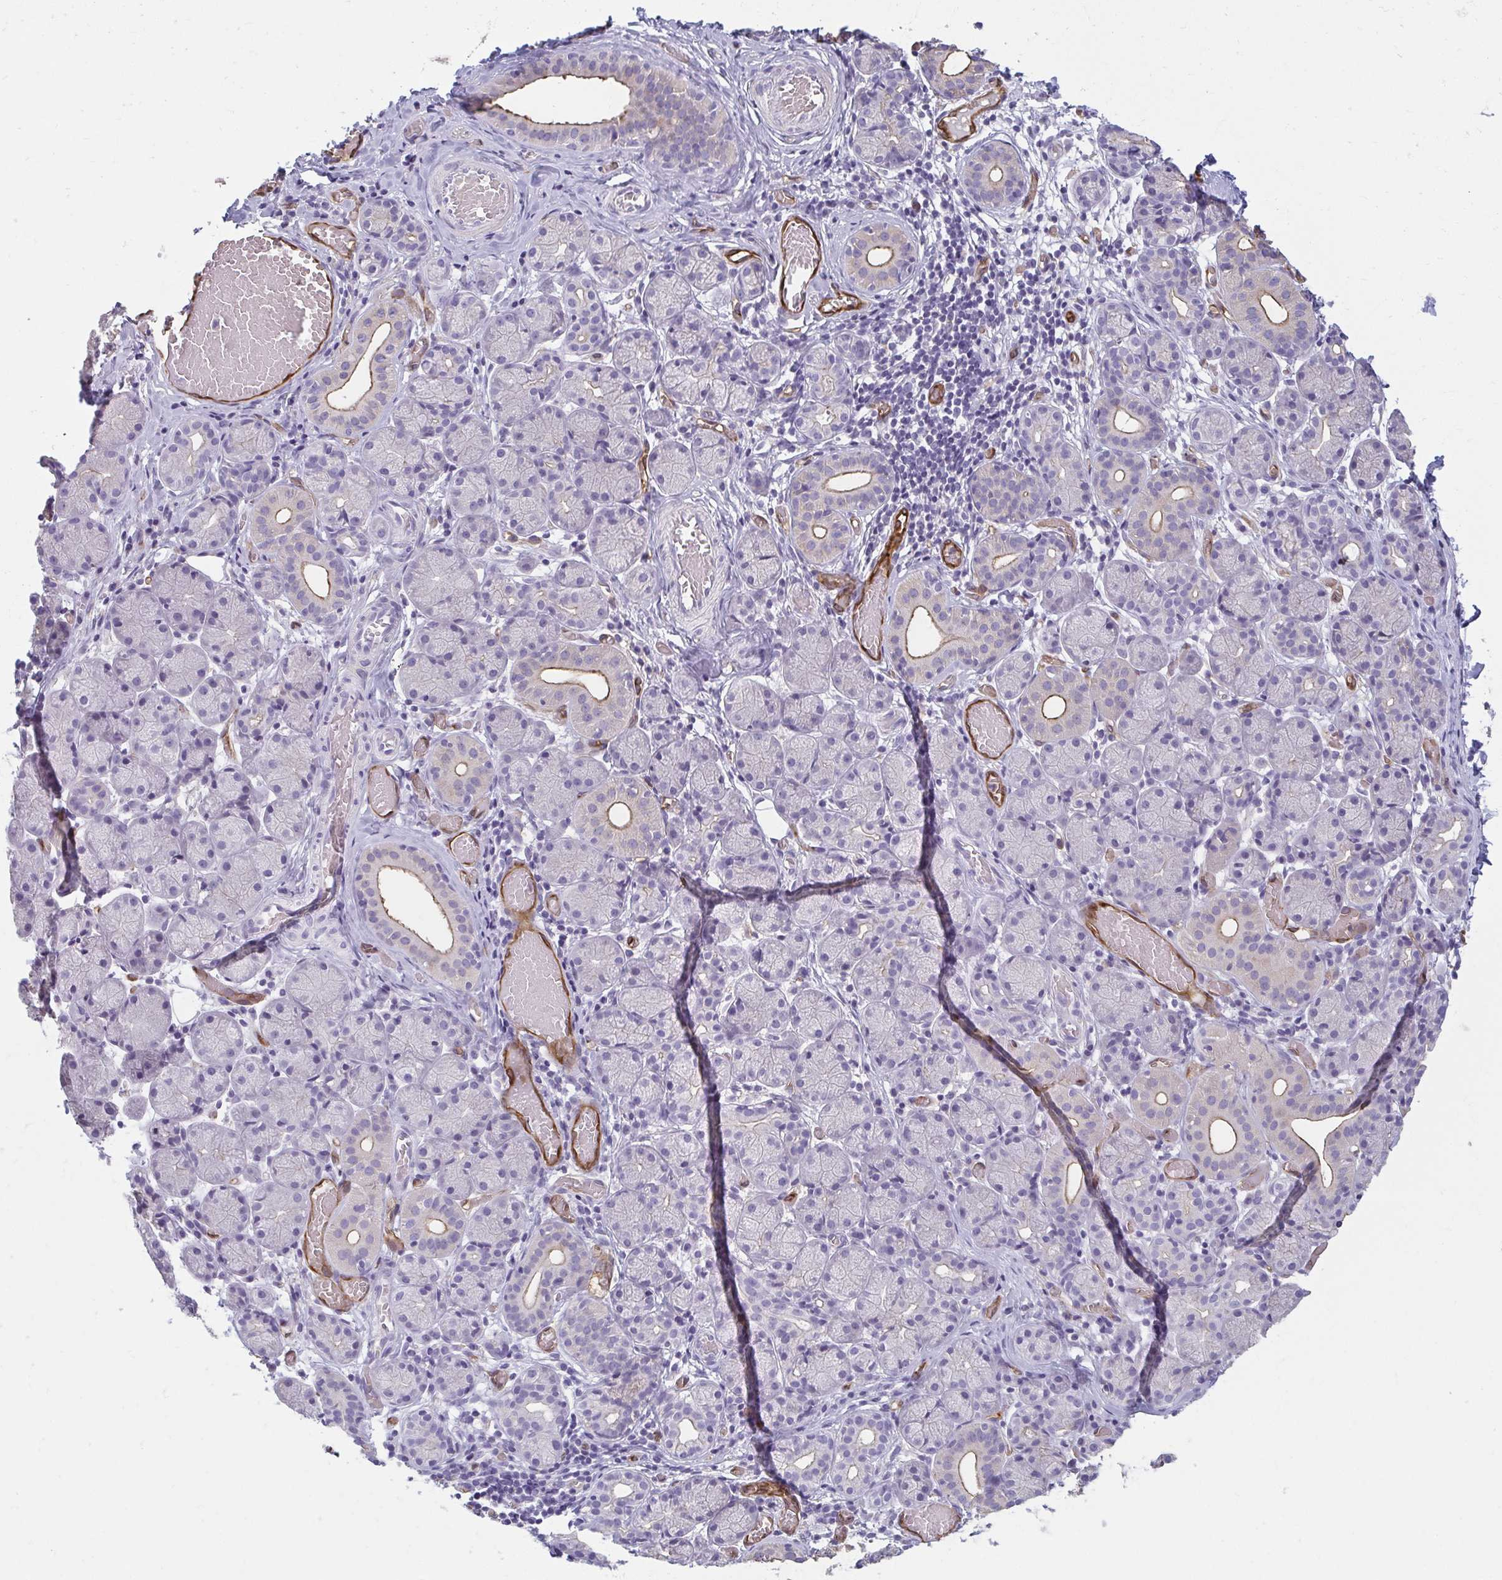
{"staining": {"intensity": "weak", "quantity": "<25%", "location": "cytoplasmic/membranous"}, "tissue": "salivary gland", "cell_type": "Glandular cells", "image_type": "normal", "snomed": [{"axis": "morphology", "description": "Normal tissue, NOS"}, {"axis": "topography", "description": "Salivary gland"}], "caption": "Immunohistochemical staining of normal salivary gland exhibits no significant positivity in glandular cells. (Immunohistochemistry (ihc), brightfield microscopy, high magnification).", "gene": "PDE2A", "patient": {"sex": "female", "age": 24}}